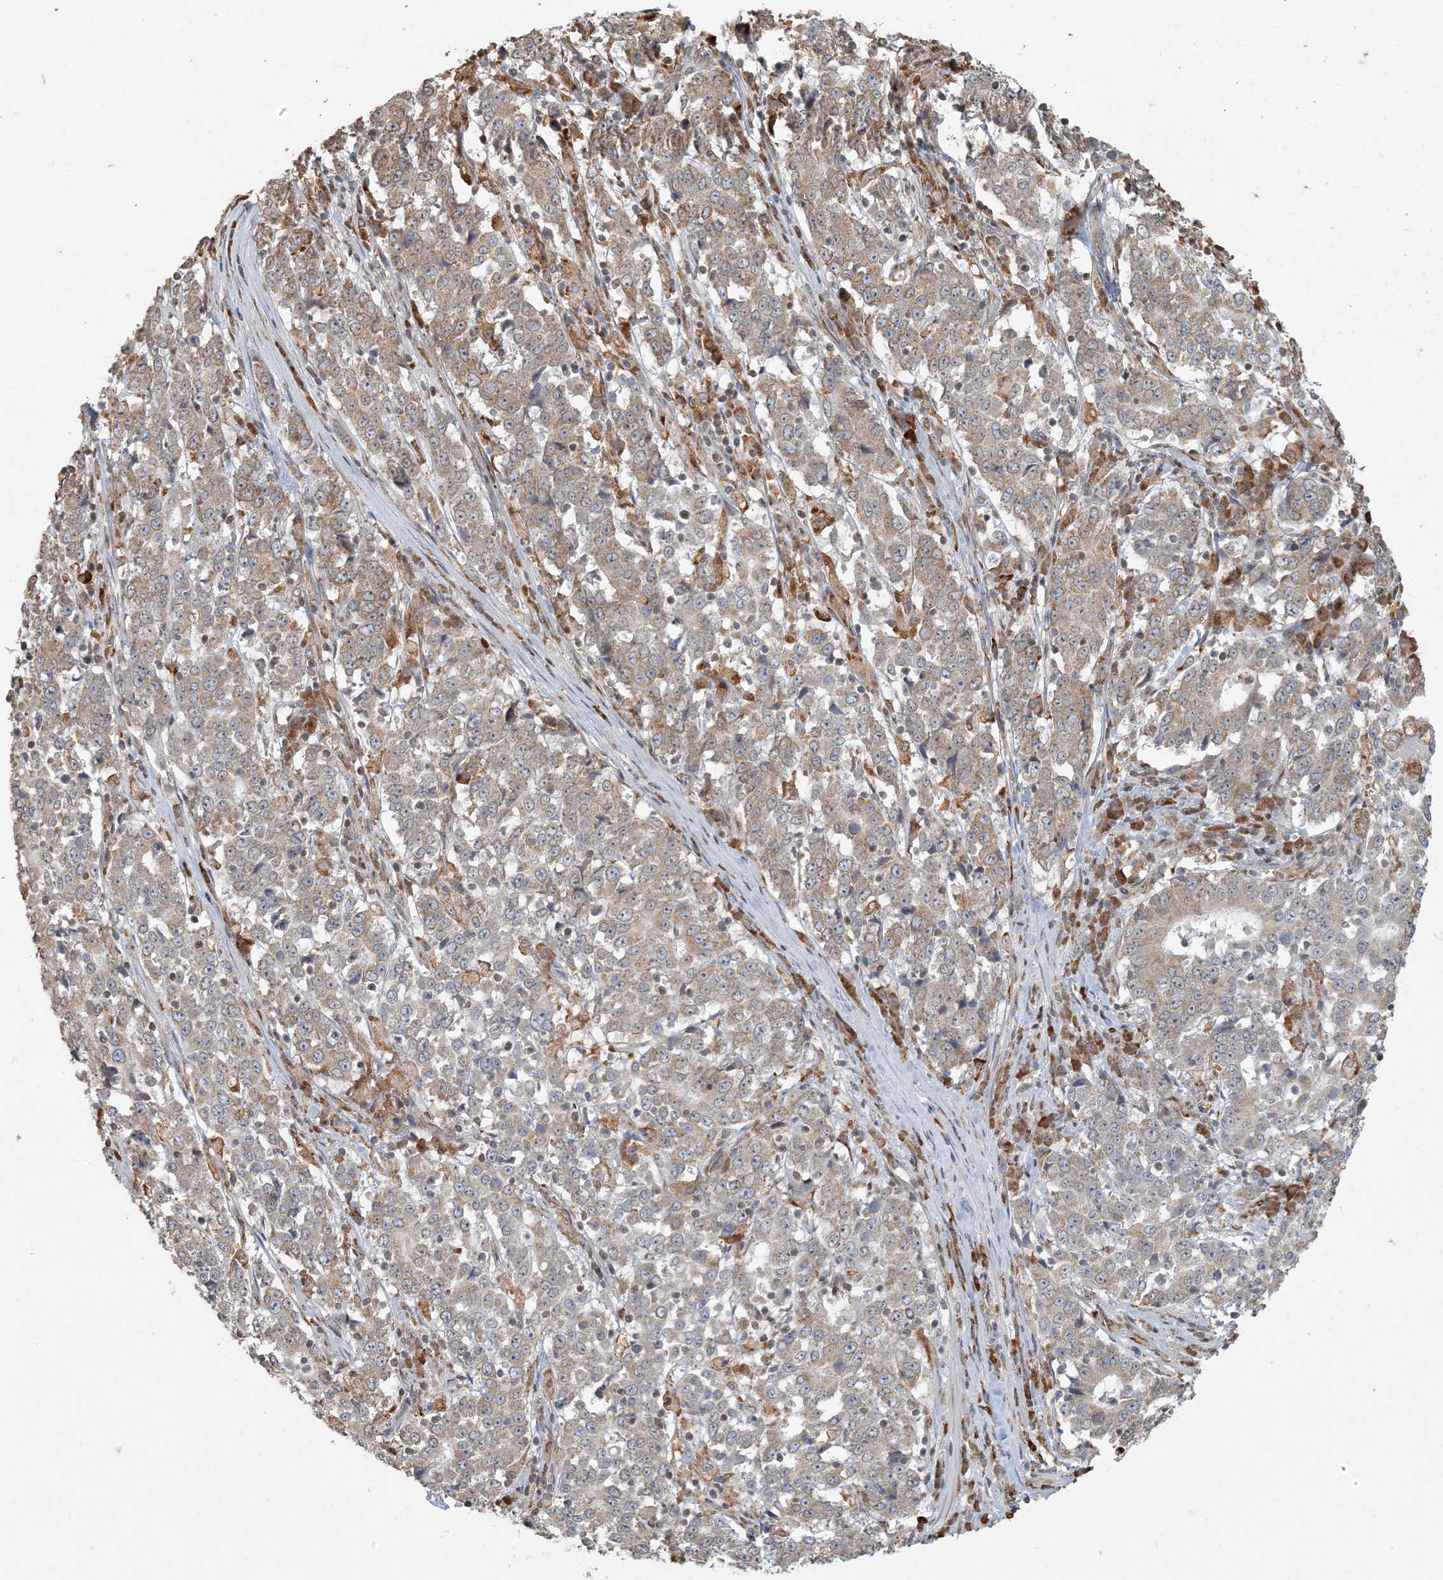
{"staining": {"intensity": "moderate", "quantity": ">75%", "location": "cytoplasmic/membranous"}, "tissue": "stomach cancer", "cell_type": "Tumor cells", "image_type": "cancer", "snomed": [{"axis": "morphology", "description": "Adenocarcinoma, NOS"}, {"axis": "topography", "description": "Stomach"}], "caption": "High-magnification brightfield microscopy of adenocarcinoma (stomach) stained with DAB (3,3'-diaminobenzidine) (brown) and counterstained with hematoxylin (blue). tumor cells exhibit moderate cytoplasmic/membranous positivity is appreciated in approximately>75% of cells.", "gene": "AK9", "patient": {"sex": "male", "age": 59}}